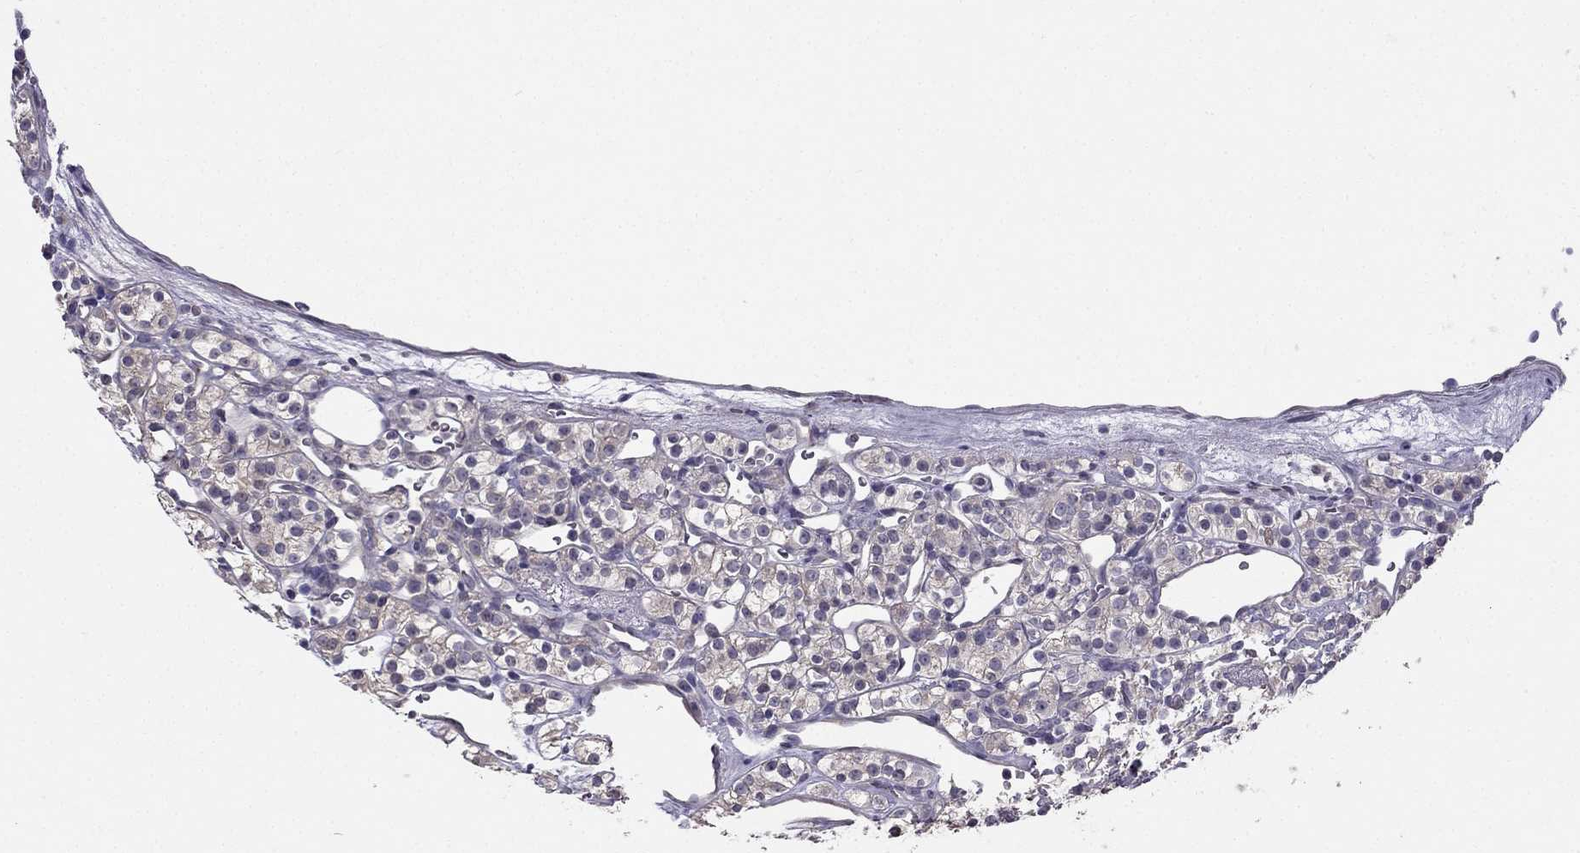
{"staining": {"intensity": "negative", "quantity": "none", "location": "none"}, "tissue": "renal cancer", "cell_type": "Tumor cells", "image_type": "cancer", "snomed": [{"axis": "morphology", "description": "Adenocarcinoma, NOS"}, {"axis": "topography", "description": "Kidney"}], "caption": "IHC histopathology image of adenocarcinoma (renal) stained for a protein (brown), which shows no expression in tumor cells.", "gene": "HSFX1", "patient": {"sex": "male", "age": 77}}